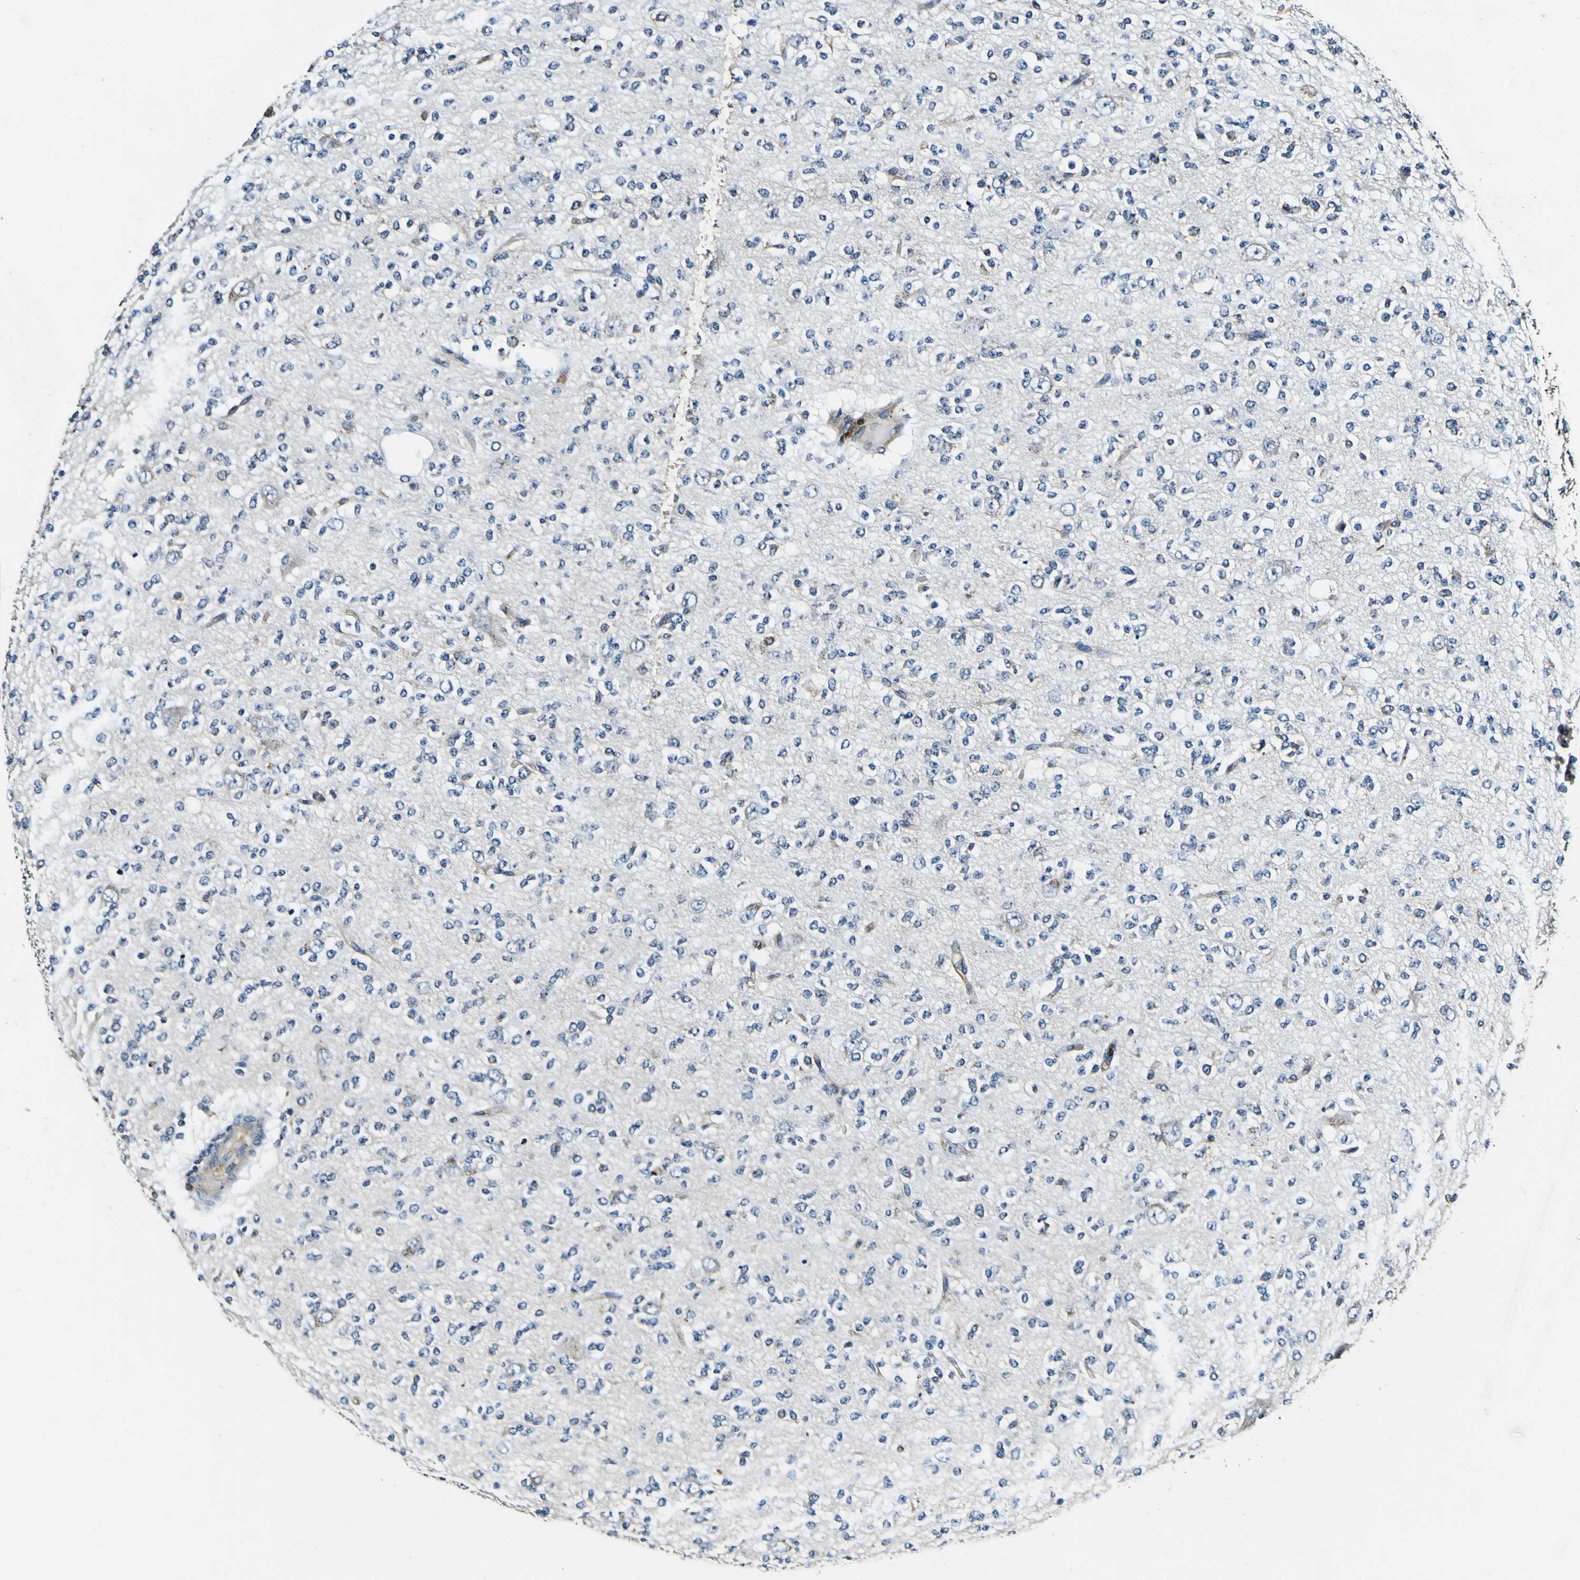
{"staining": {"intensity": "negative", "quantity": "none", "location": "none"}, "tissue": "glioma", "cell_type": "Tumor cells", "image_type": "cancer", "snomed": [{"axis": "morphology", "description": "Glioma, malignant, Low grade"}, {"axis": "topography", "description": "Brain"}], "caption": "This is a micrograph of immunohistochemistry staining of malignant glioma (low-grade), which shows no staining in tumor cells.", "gene": "RHOT2", "patient": {"sex": "male", "age": 38}}